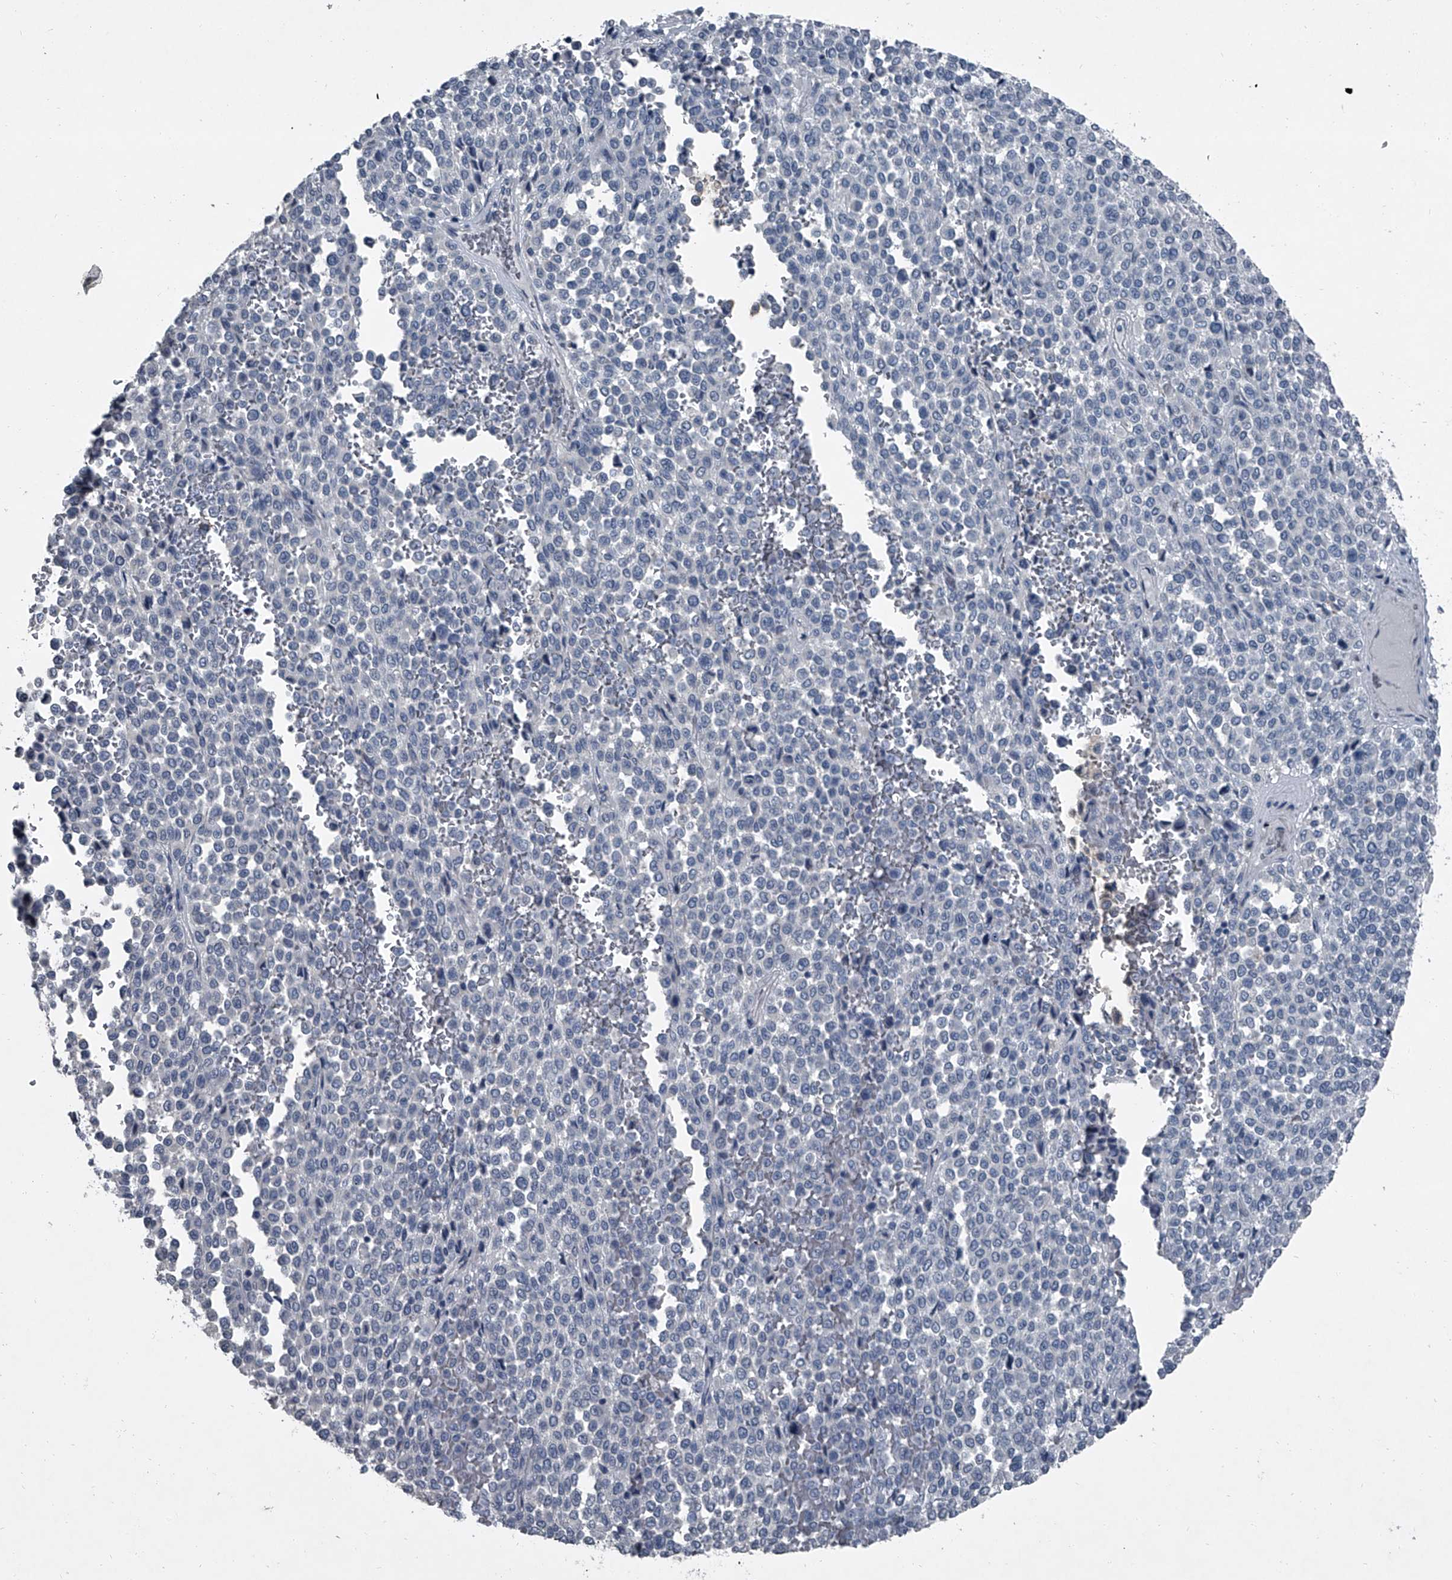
{"staining": {"intensity": "negative", "quantity": "none", "location": "none"}, "tissue": "melanoma", "cell_type": "Tumor cells", "image_type": "cancer", "snomed": [{"axis": "morphology", "description": "Malignant melanoma, Metastatic site"}, {"axis": "topography", "description": "Pancreas"}], "caption": "Tumor cells show no significant protein expression in malignant melanoma (metastatic site).", "gene": "HEPHL1", "patient": {"sex": "female", "age": 30}}